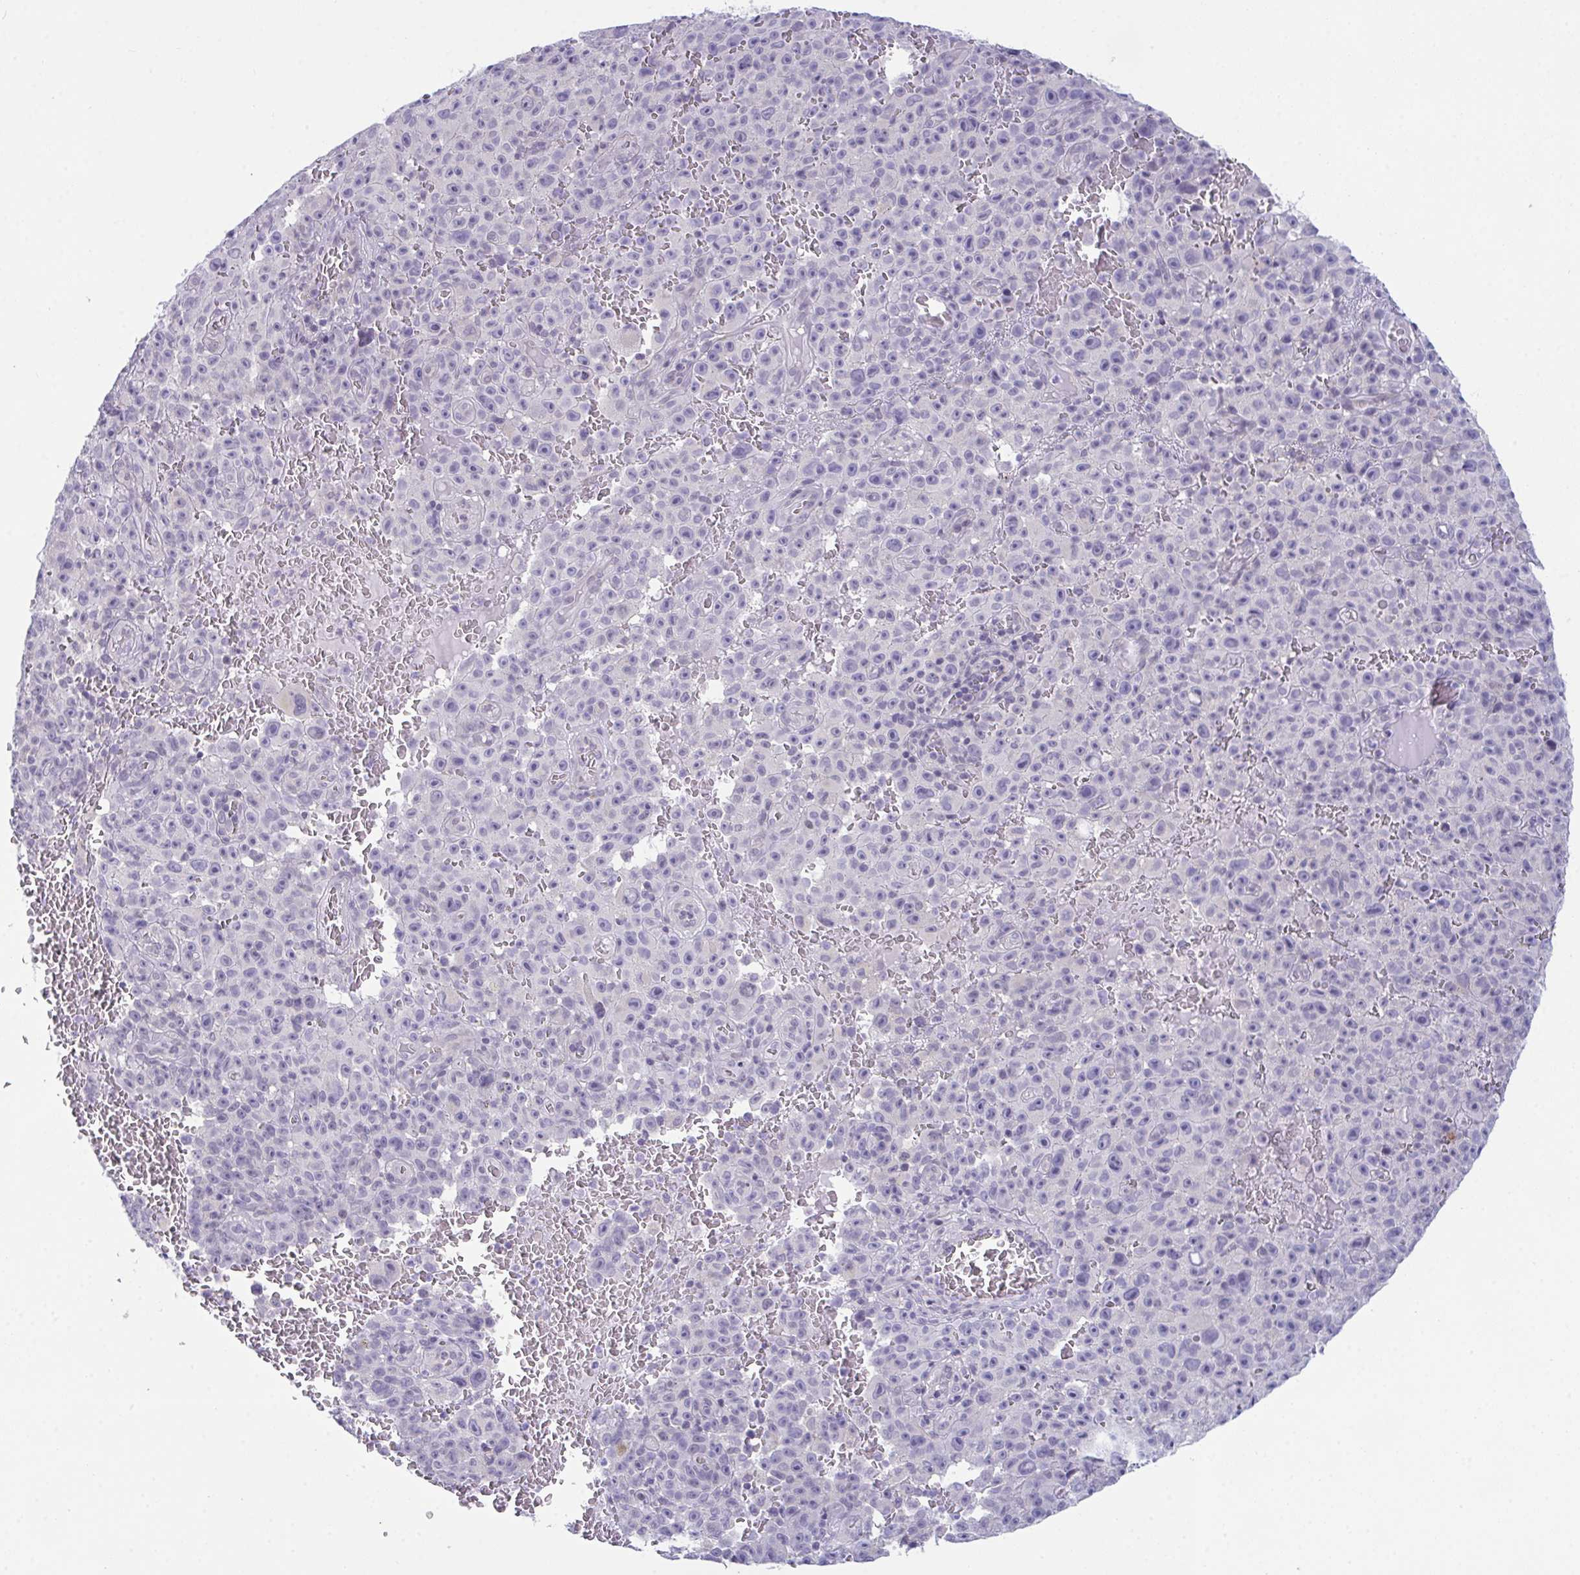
{"staining": {"intensity": "negative", "quantity": "none", "location": "none"}, "tissue": "melanoma", "cell_type": "Tumor cells", "image_type": "cancer", "snomed": [{"axis": "morphology", "description": "Malignant melanoma, NOS"}, {"axis": "topography", "description": "Skin"}], "caption": "Immunohistochemical staining of melanoma exhibits no significant positivity in tumor cells.", "gene": "ATP6V0D2", "patient": {"sex": "female", "age": 82}}